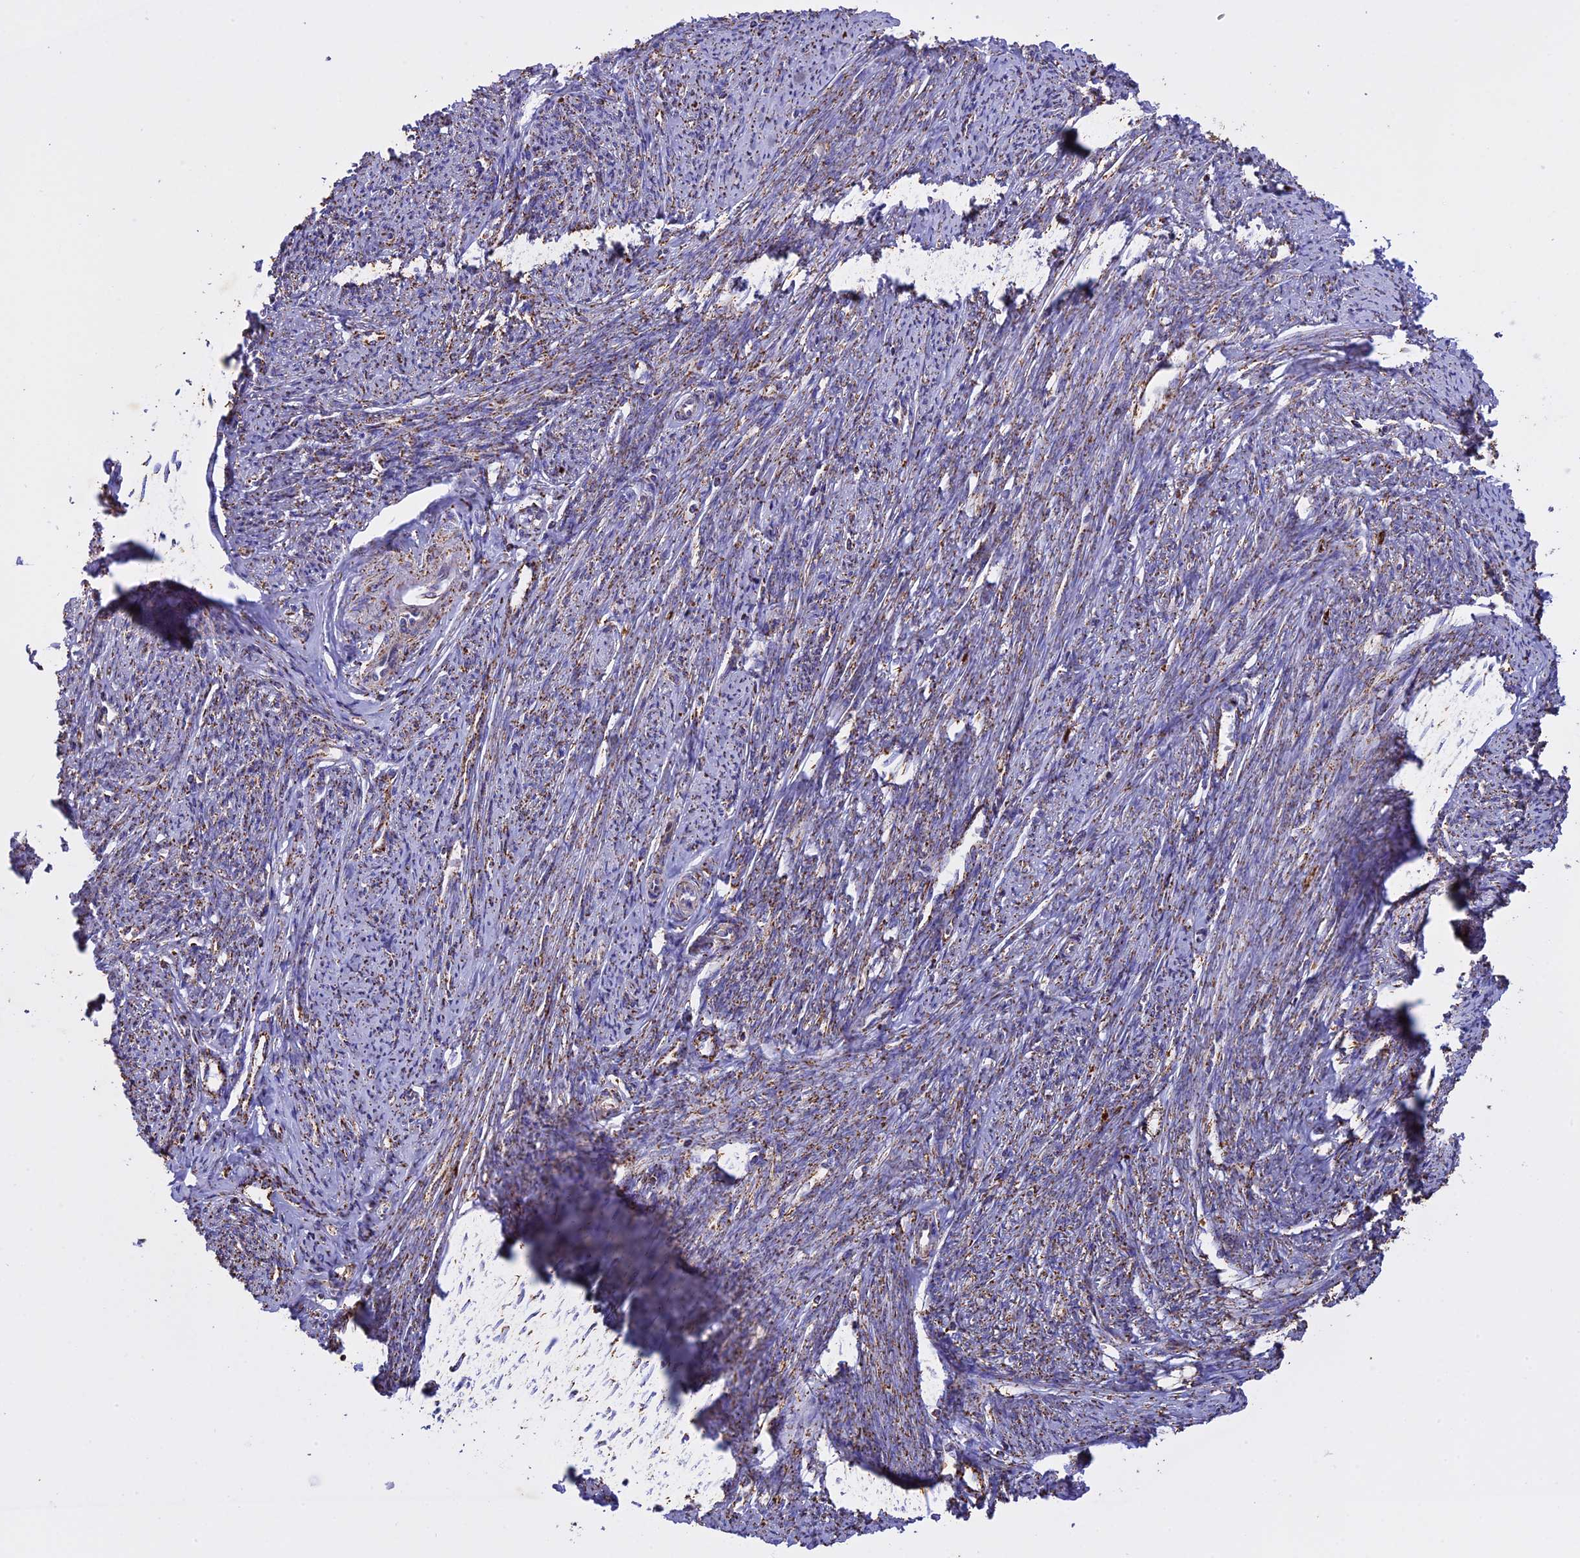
{"staining": {"intensity": "moderate", "quantity": "25%-75%", "location": "cytoplasmic/membranous"}, "tissue": "smooth muscle", "cell_type": "Smooth muscle cells", "image_type": "normal", "snomed": [{"axis": "morphology", "description": "Normal tissue, NOS"}, {"axis": "topography", "description": "Smooth muscle"}, {"axis": "topography", "description": "Uterus"}], "caption": "Immunohistochemical staining of unremarkable human smooth muscle exhibits moderate cytoplasmic/membranous protein staining in about 25%-75% of smooth muscle cells.", "gene": "KCNG1", "patient": {"sex": "female", "age": 59}}